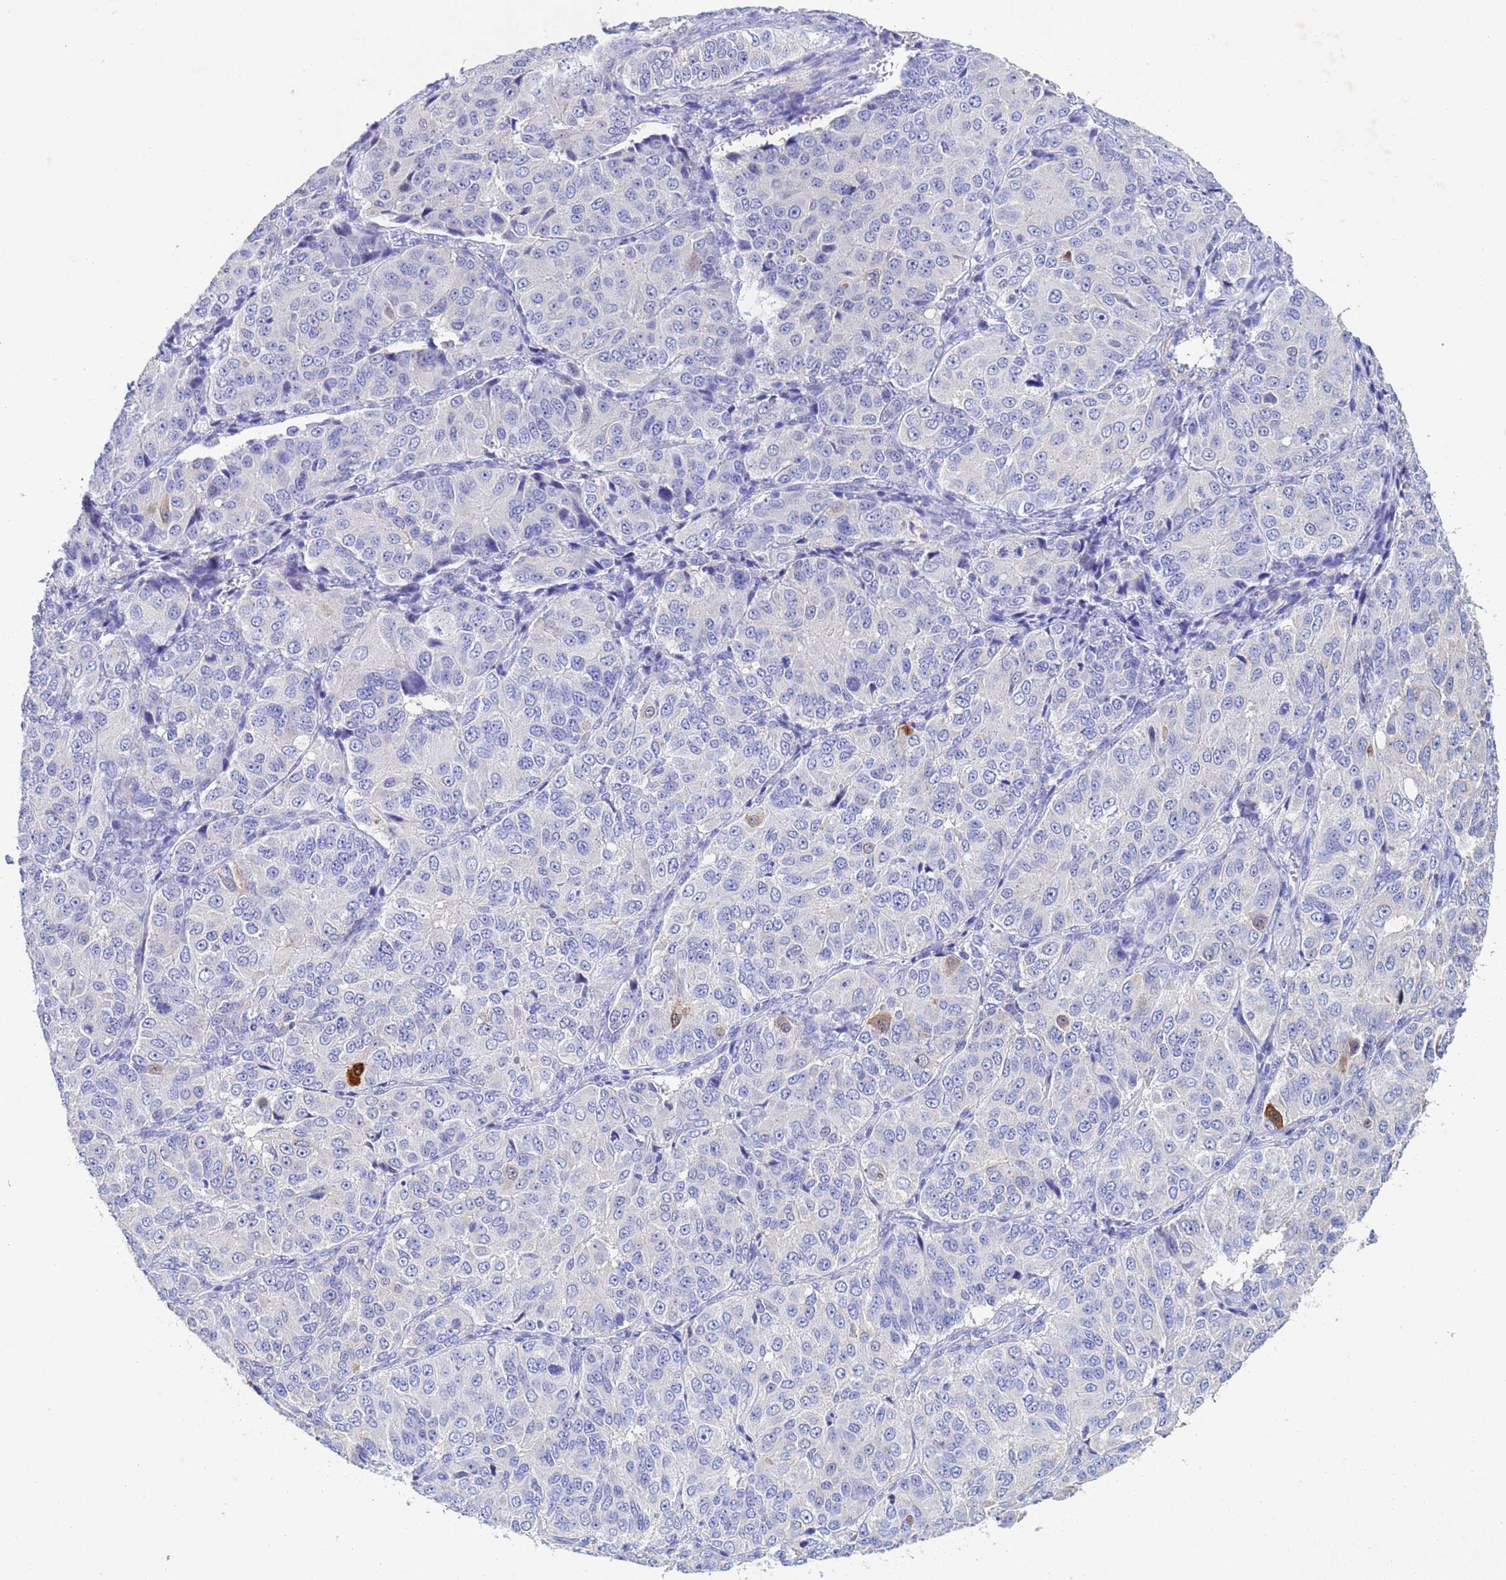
{"staining": {"intensity": "negative", "quantity": "none", "location": "none"}, "tissue": "ovarian cancer", "cell_type": "Tumor cells", "image_type": "cancer", "snomed": [{"axis": "morphology", "description": "Carcinoma, endometroid"}, {"axis": "topography", "description": "Ovary"}], "caption": "Endometroid carcinoma (ovarian) stained for a protein using immunohistochemistry (IHC) displays no expression tumor cells.", "gene": "CSTB", "patient": {"sex": "female", "age": 51}}